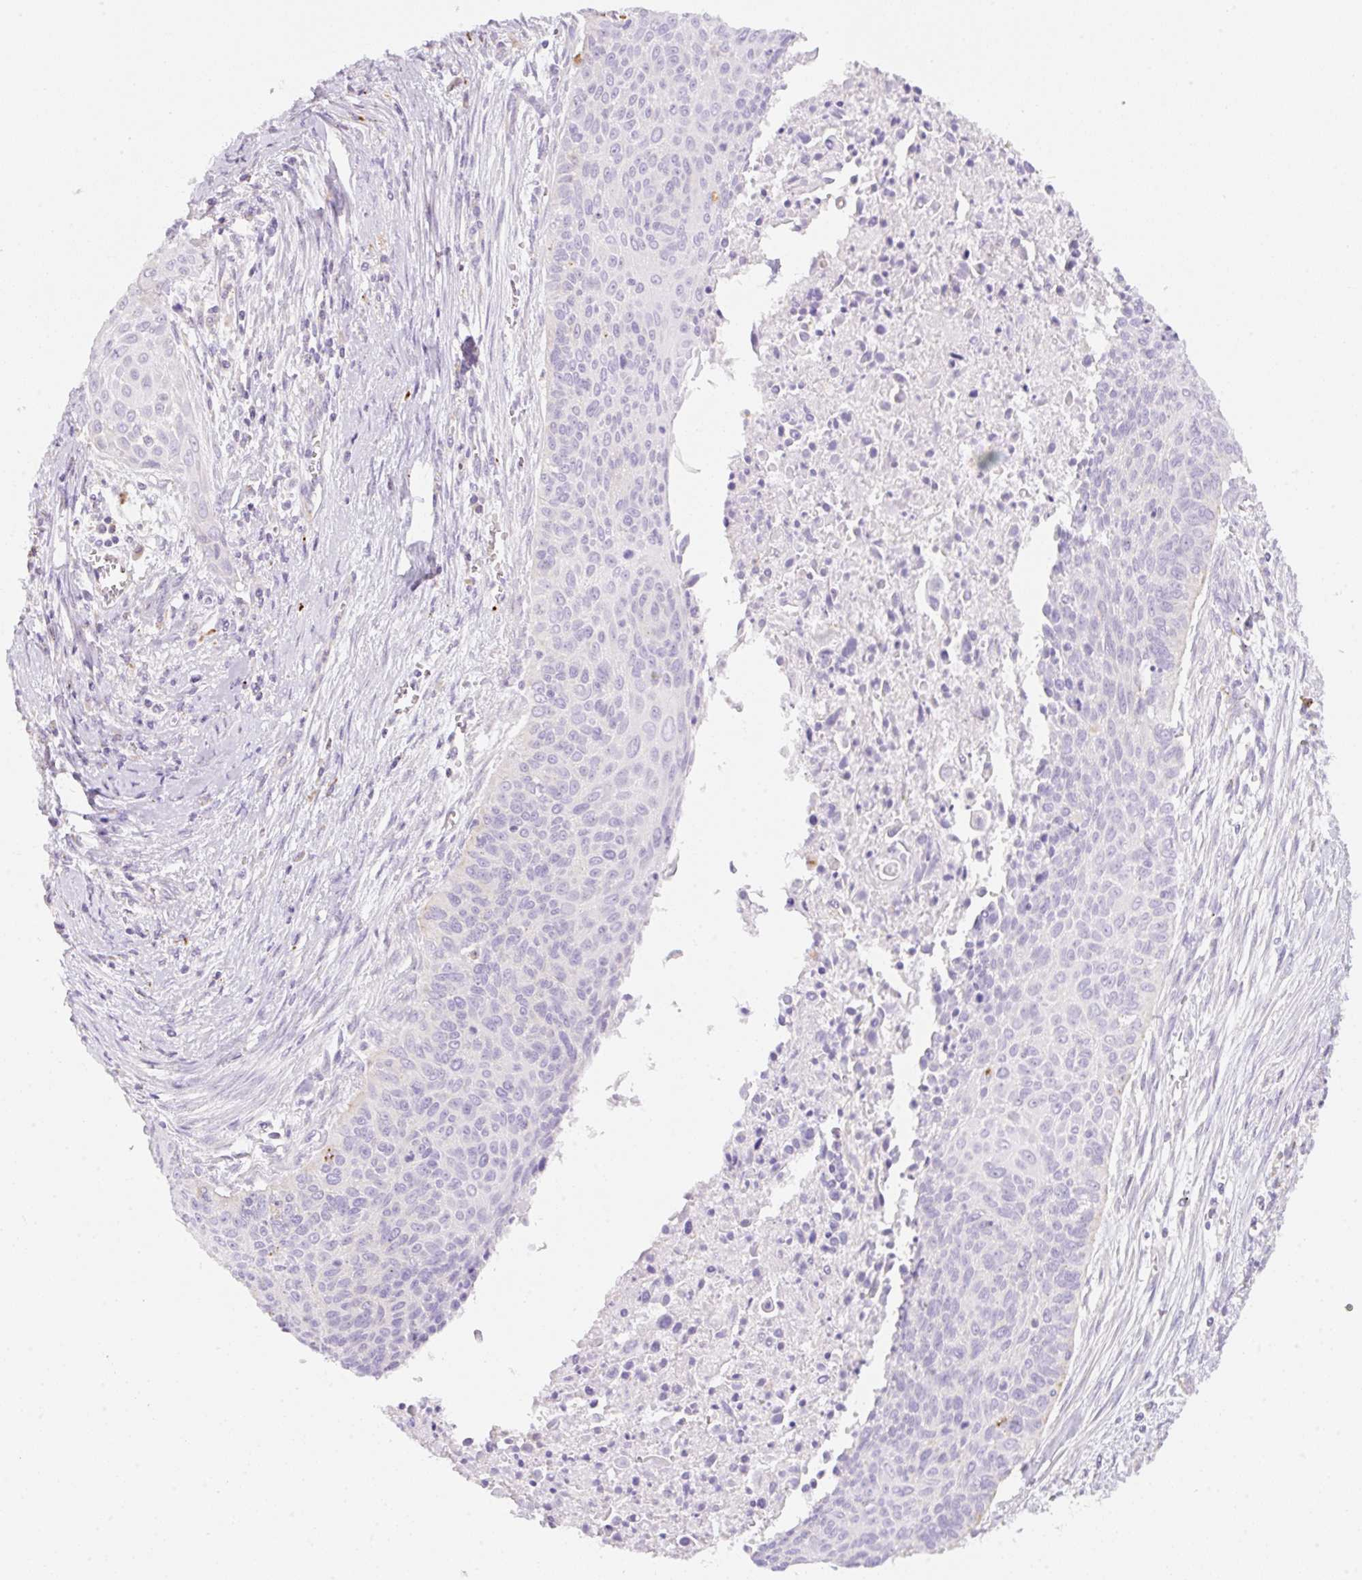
{"staining": {"intensity": "negative", "quantity": "none", "location": "none"}, "tissue": "cervical cancer", "cell_type": "Tumor cells", "image_type": "cancer", "snomed": [{"axis": "morphology", "description": "Squamous cell carcinoma, NOS"}, {"axis": "topography", "description": "Cervix"}], "caption": "This is an immunohistochemistry (IHC) image of human cervical squamous cell carcinoma. There is no positivity in tumor cells.", "gene": "CLEC3A", "patient": {"sex": "female", "age": 55}}